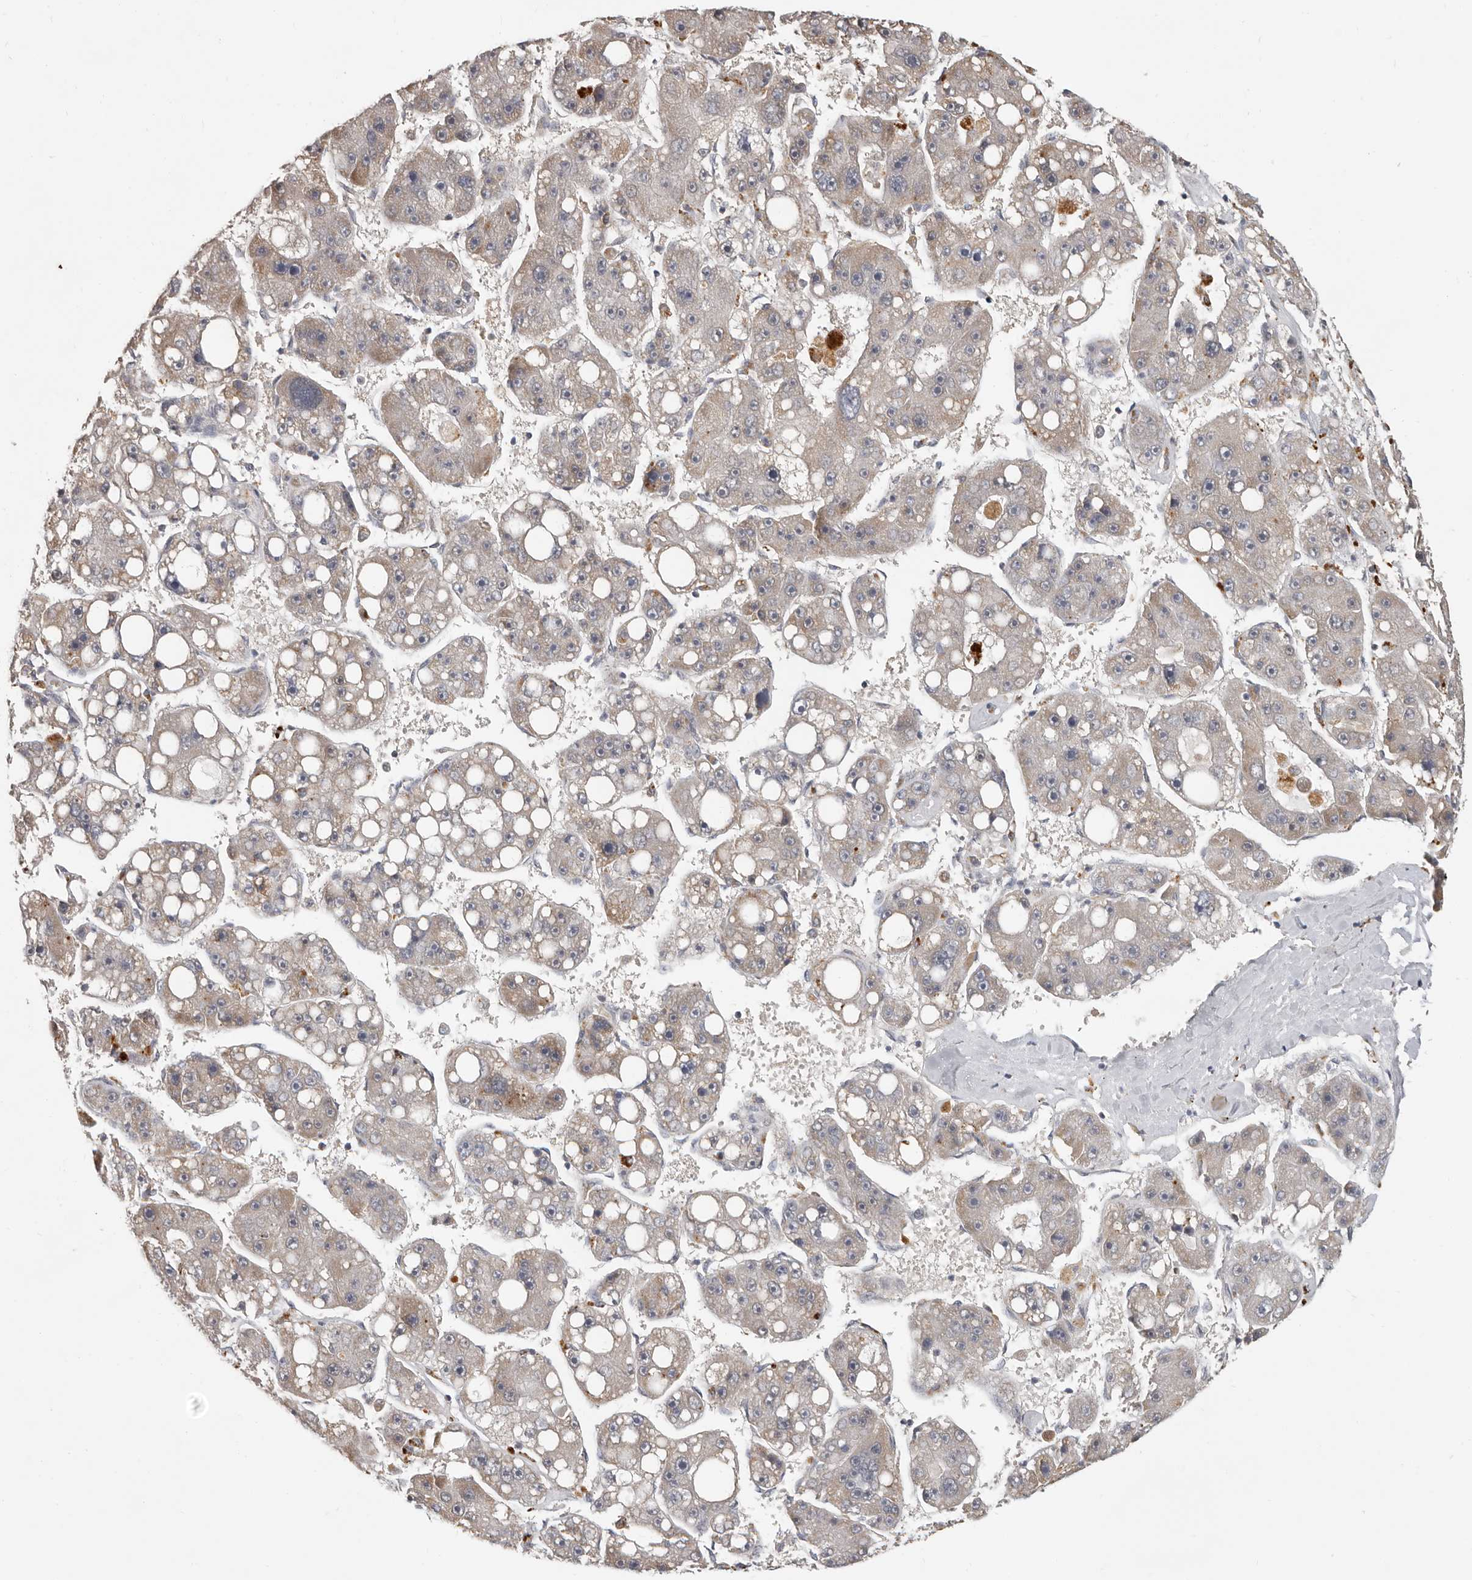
{"staining": {"intensity": "weak", "quantity": "25%-75%", "location": "cytoplasmic/membranous"}, "tissue": "liver cancer", "cell_type": "Tumor cells", "image_type": "cancer", "snomed": [{"axis": "morphology", "description": "Carcinoma, Hepatocellular, NOS"}, {"axis": "topography", "description": "Liver"}], "caption": "An IHC photomicrograph of neoplastic tissue is shown. Protein staining in brown shows weak cytoplasmic/membranous positivity in liver cancer within tumor cells. The staining is performed using DAB brown chromogen to label protein expression. The nuclei are counter-stained blue using hematoxylin.", "gene": "UNK", "patient": {"sex": "female", "age": 61}}